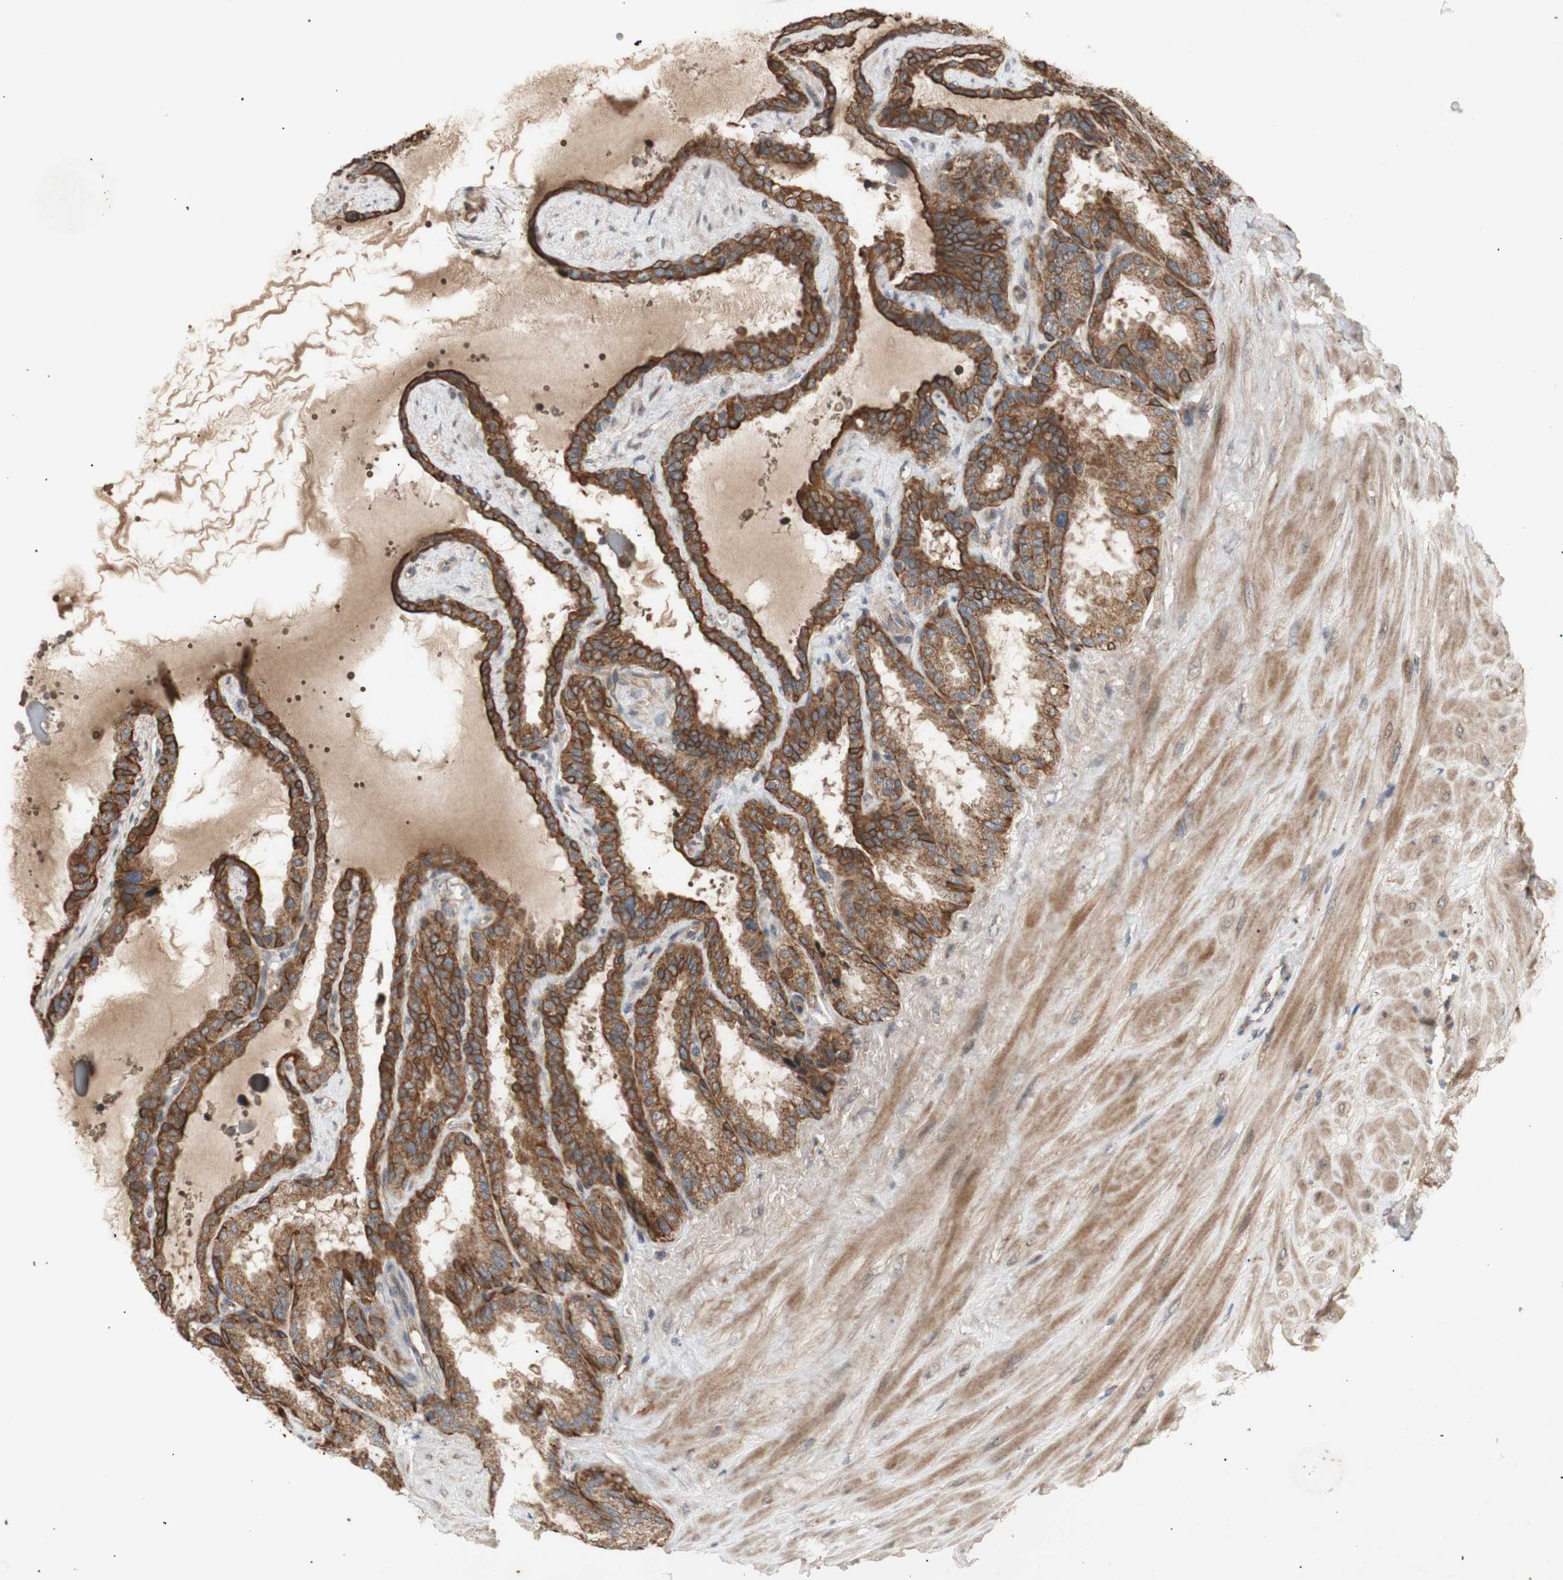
{"staining": {"intensity": "strong", "quantity": ">75%", "location": "cytoplasmic/membranous"}, "tissue": "seminal vesicle", "cell_type": "Glandular cells", "image_type": "normal", "snomed": [{"axis": "morphology", "description": "Normal tissue, NOS"}, {"axis": "topography", "description": "Seminal veicle"}], "caption": "Human seminal vesicle stained with a brown dye demonstrates strong cytoplasmic/membranous positive staining in about >75% of glandular cells.", "gene": "PKN1", "patient": {"sex": "male", "age": 46}}